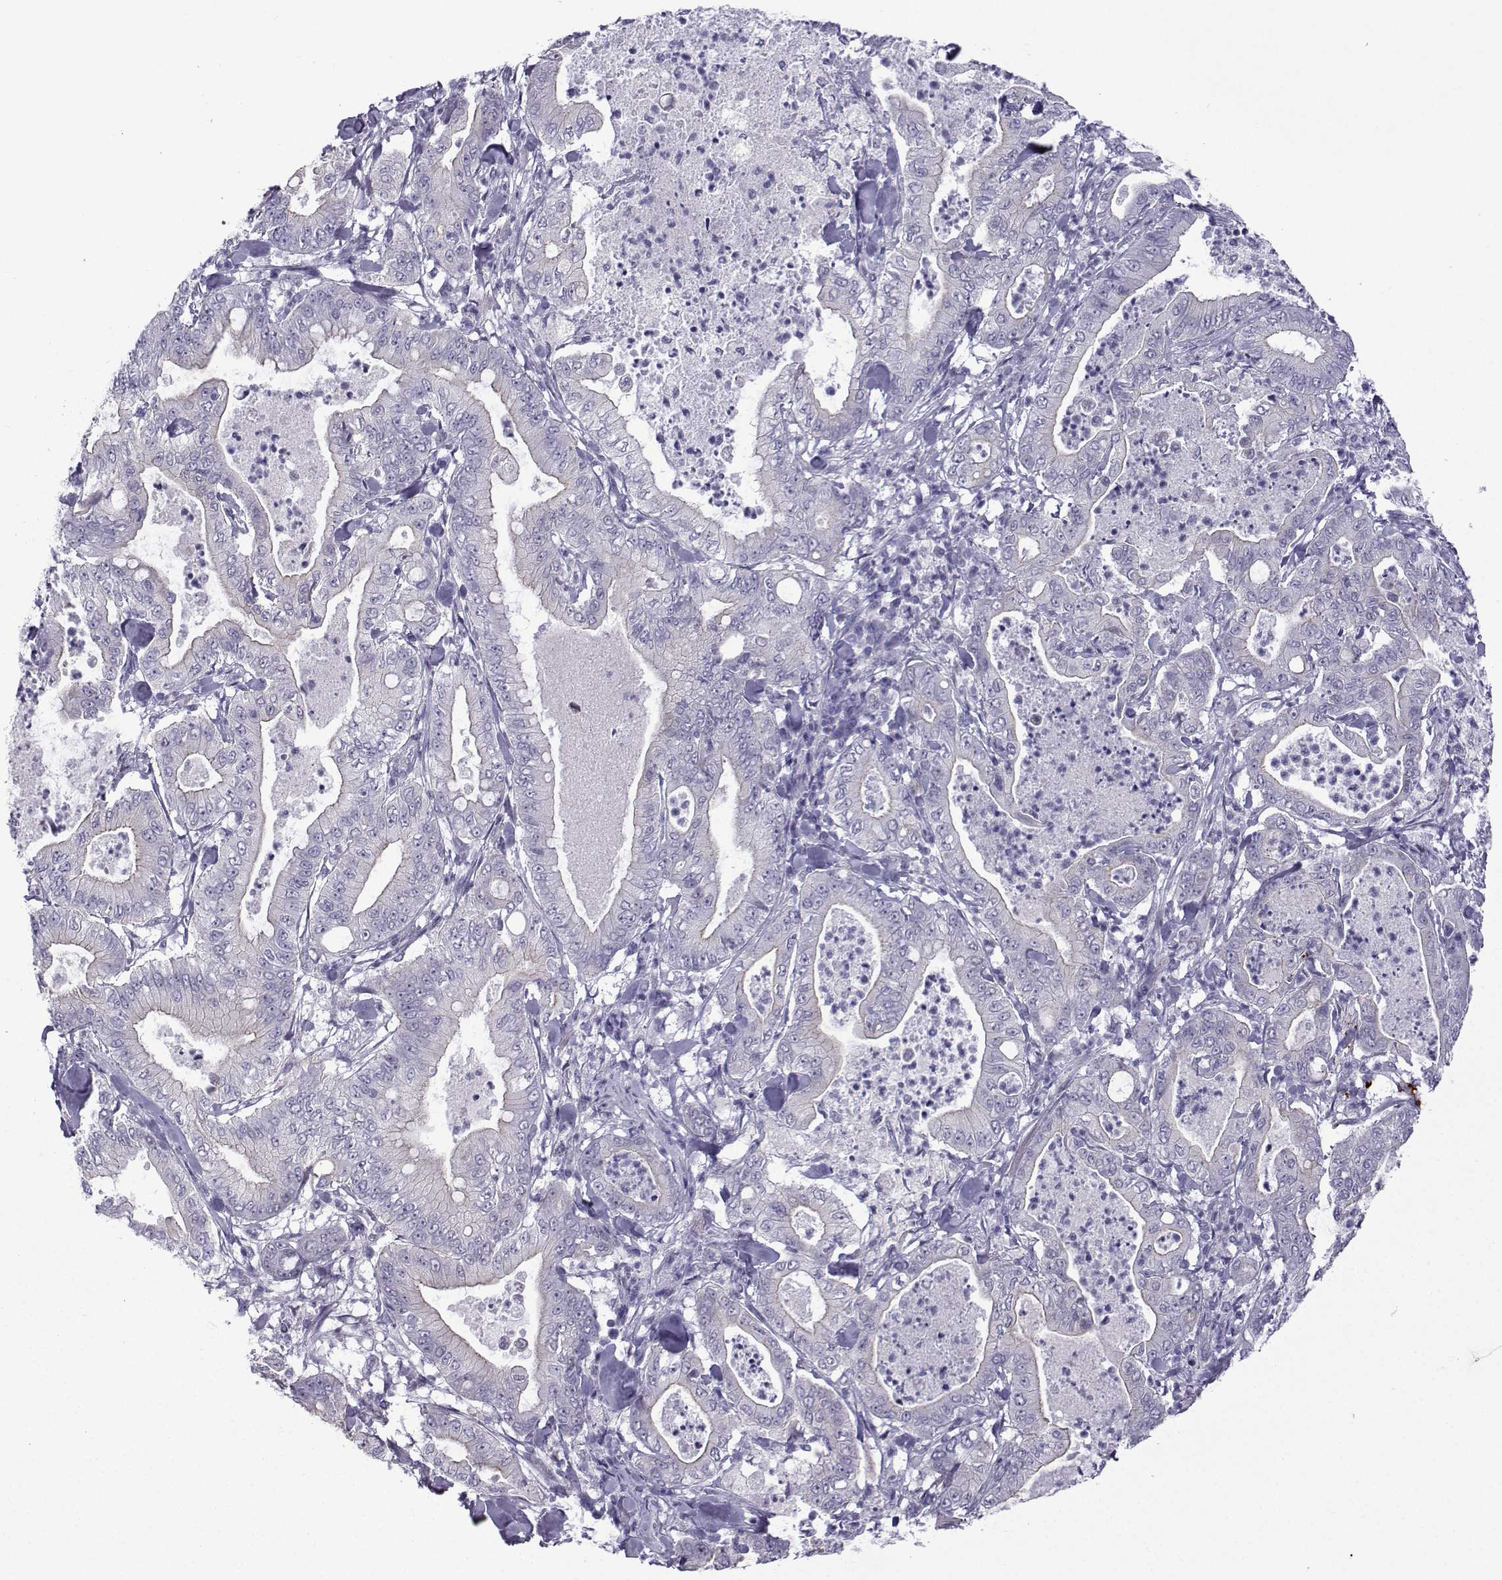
{"staining": {"intensity": "negative", "quantity": "none", "location": "none"}, "tissue": "pancreatic cancer", "cell_type": "Tumor cells", "image_type": "cancer", "snomed": [{"axis": "morphology", "description": "Adenocarcinoma, NOS"}, {"axis": "topography", "description": "Pancreas"}], "caption": "Immunohistochemical staining of pancreatic adenocarcinoma exhibits no significant positivity in tumor cells.", "gene": "CFAP53", "patient": {"sex": "male", "age": 71}}